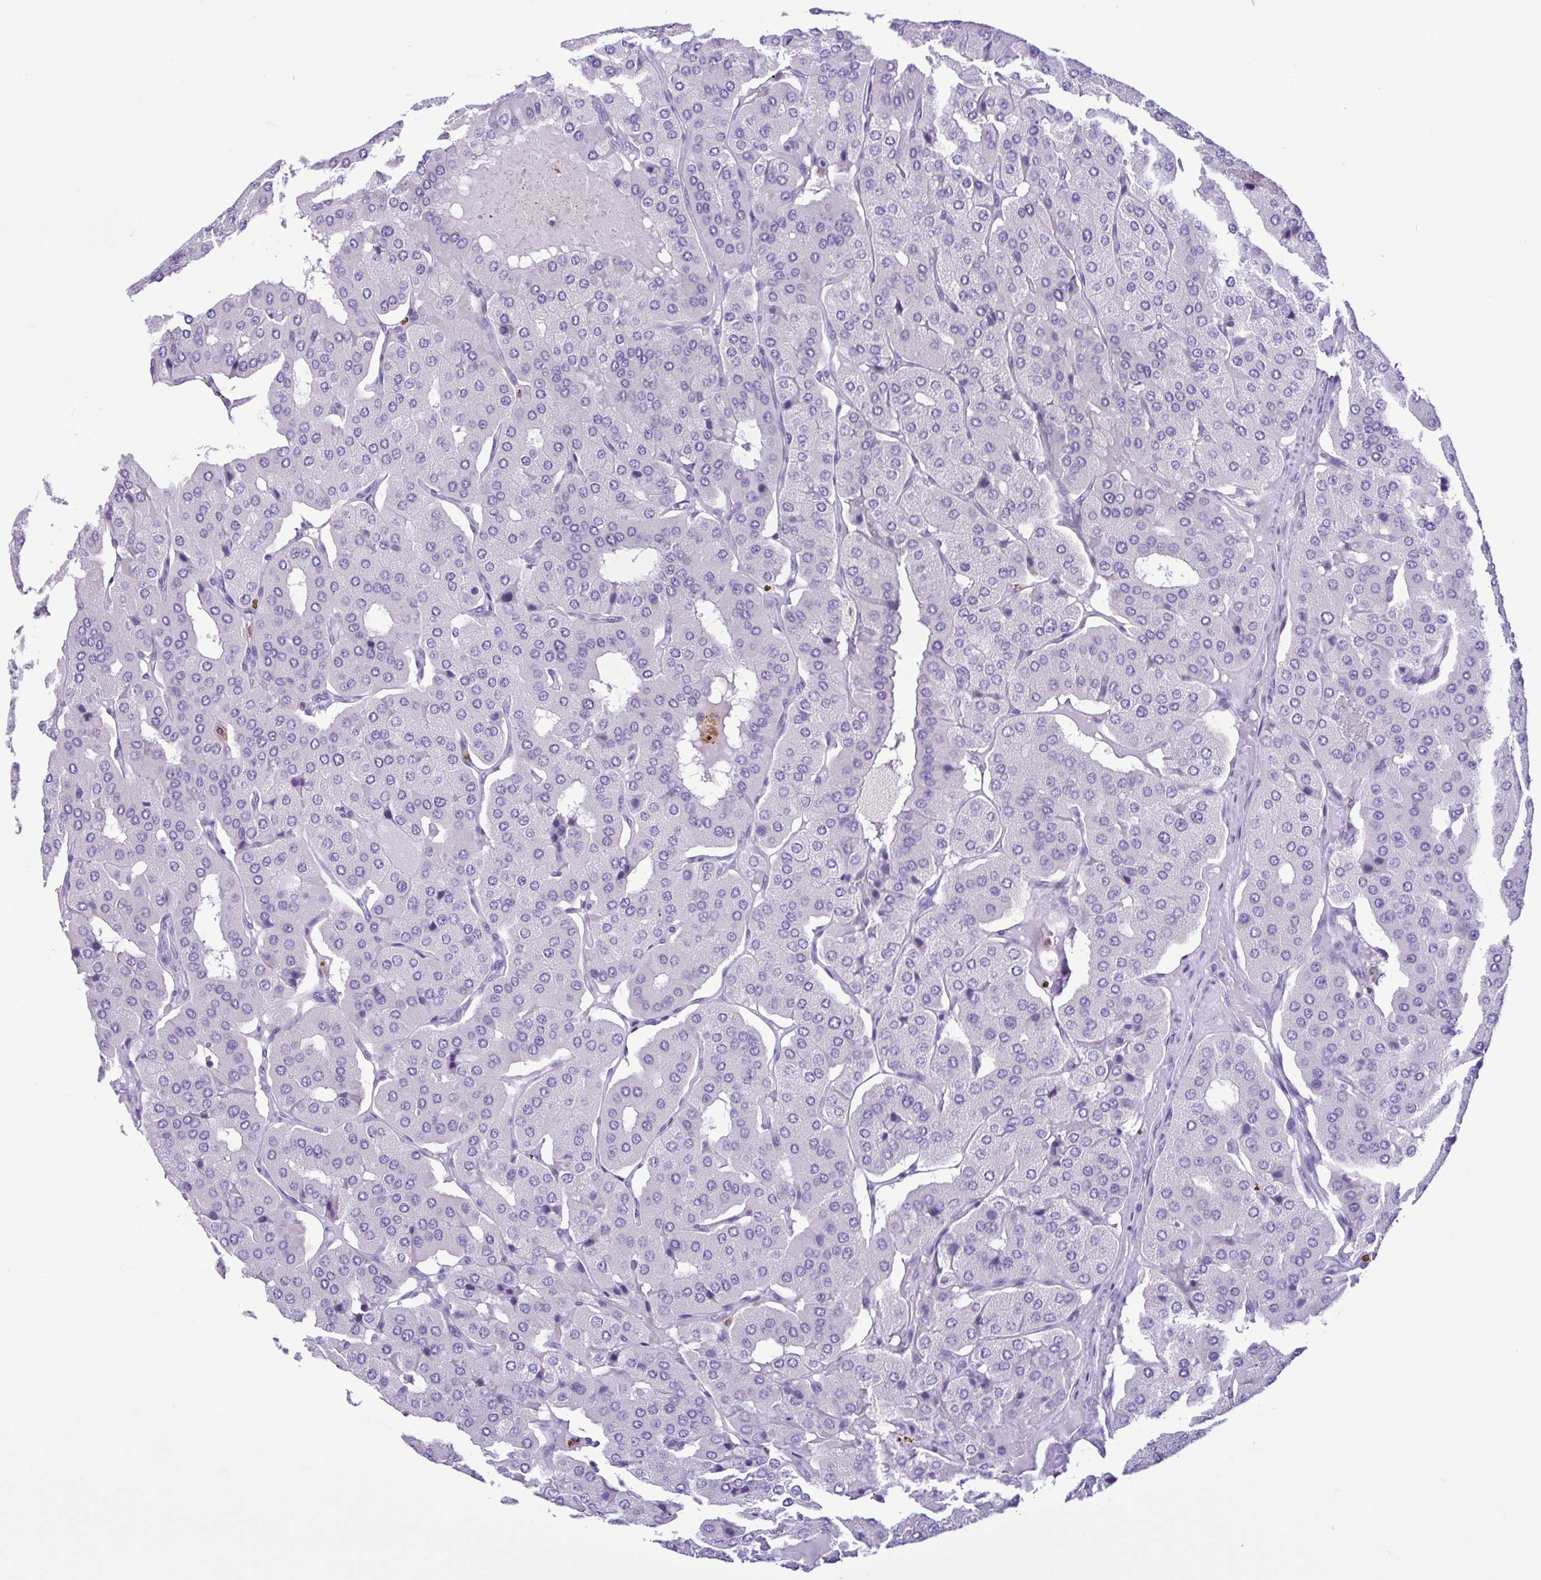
{"staining": {"intensity": "negative", "quantity": "none", "location": "none"}, "tissue": "parathyroid gland", "cell_type": "Glandular cells", "image_type": "normal", "snomed": [{"axis": "morphology", "description": "Normal tissue, NOS"}, {"axis": "morphology", "description": "Adenoma, NOS"}, {"axis": "topography", "description": "Parathyroid gland"}], "caption": "Immunohistochemistry (IHC) image of benign parathyroid gland: human parathyroid gland stained with DAB reveals no significant protein staining in glandular cells.", "gene": "SPATA16", "patient": {"sex": "female", "age": 86}}